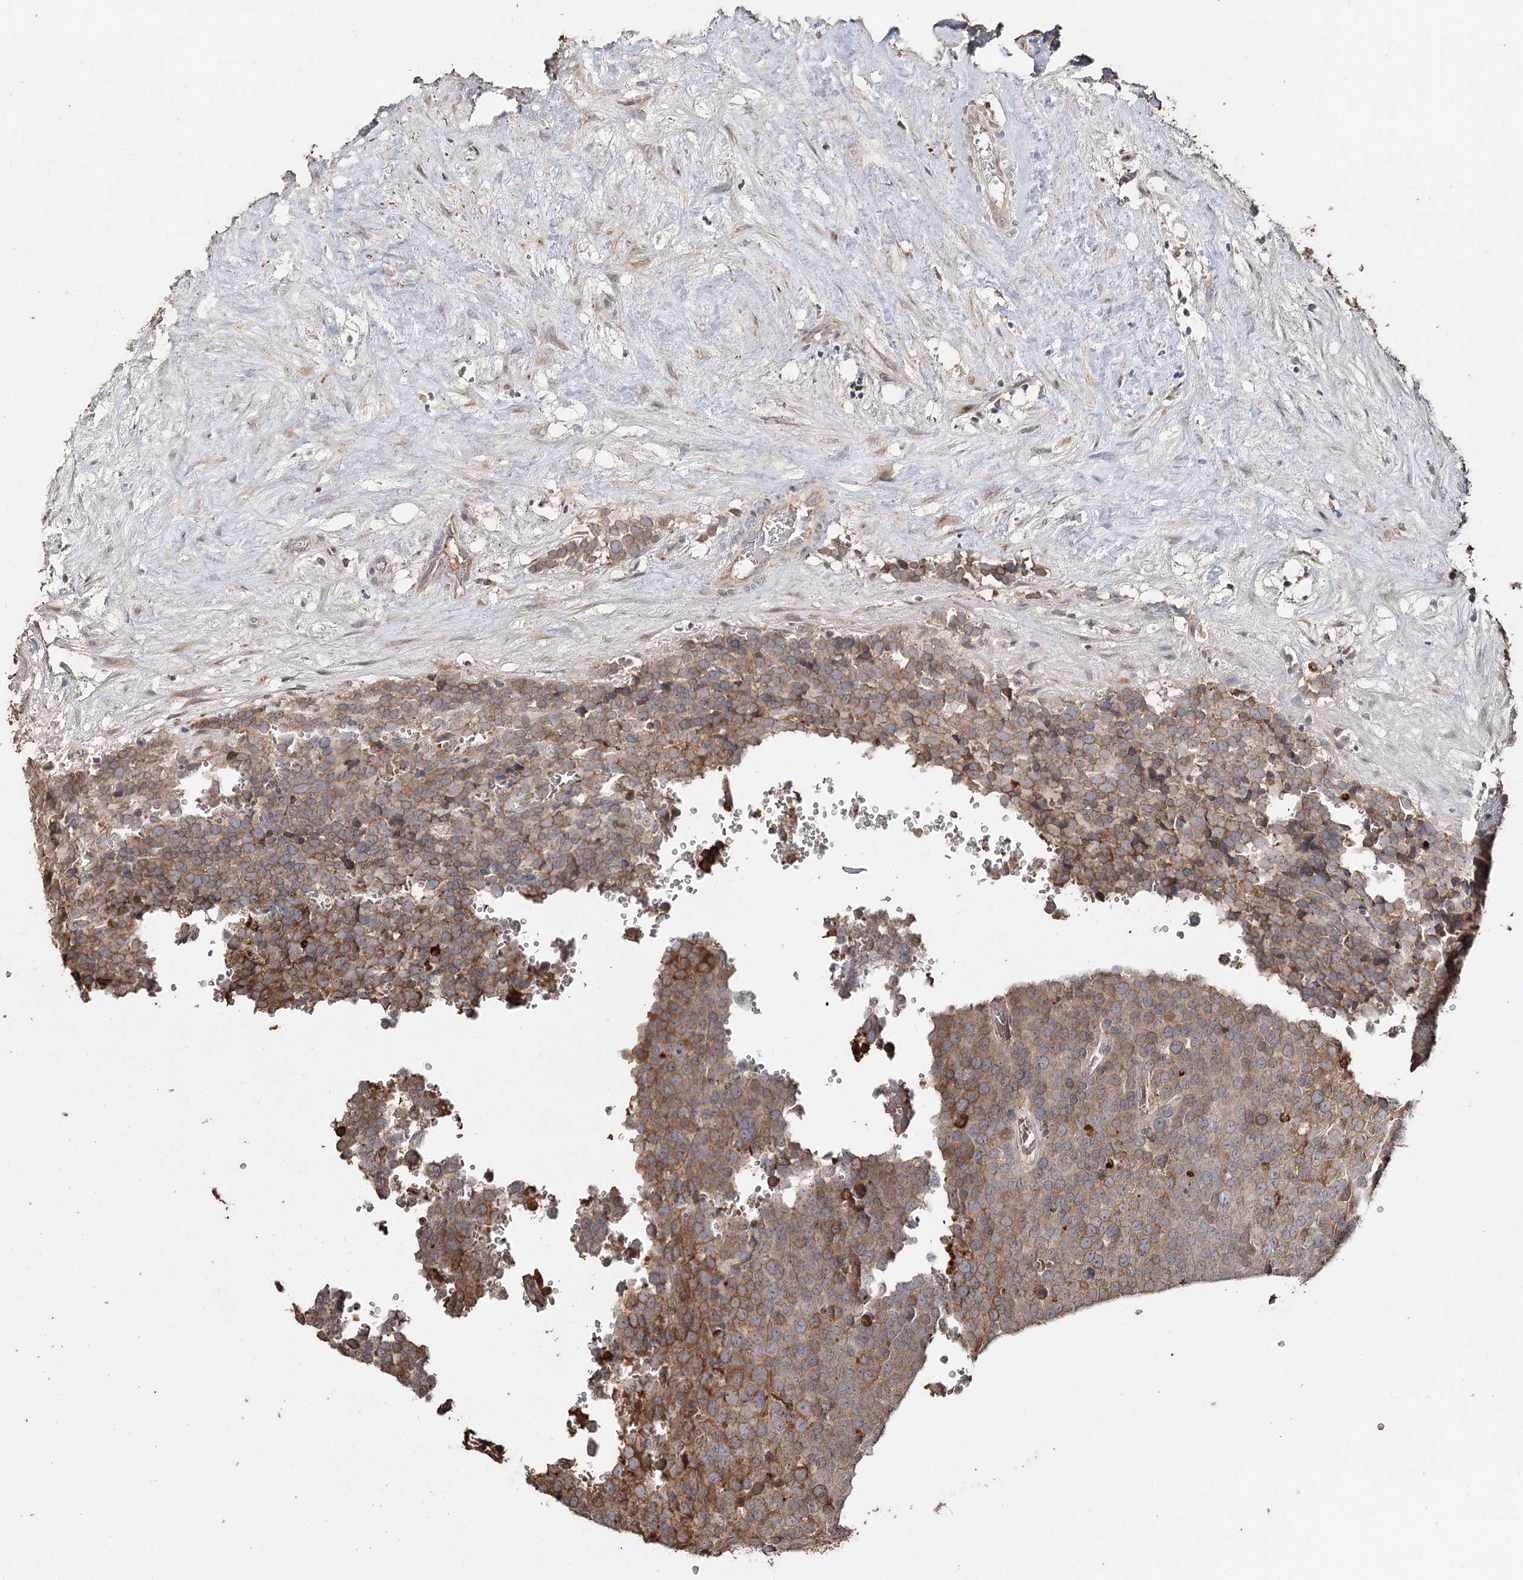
{"staining": {"intensity": "moderate", "quantity": ">75%", "location": "cytoplasmic/membranous"}, "tissue": "testis cancer", "cell_type": "Tumor cells", "image_type": "cancer", "snomed": [{"axis": "morphology", "description": "Seminoma, NOS"}, {"axis": "topography", "description": "Testis"}], "caption": "Moderate cytoplasmic/membranous positivity is present in approximately >75% of tumor cells in seminoma (testis).", "gene": "SYVN1", "patient": {"sex": "male", "age": 71}}